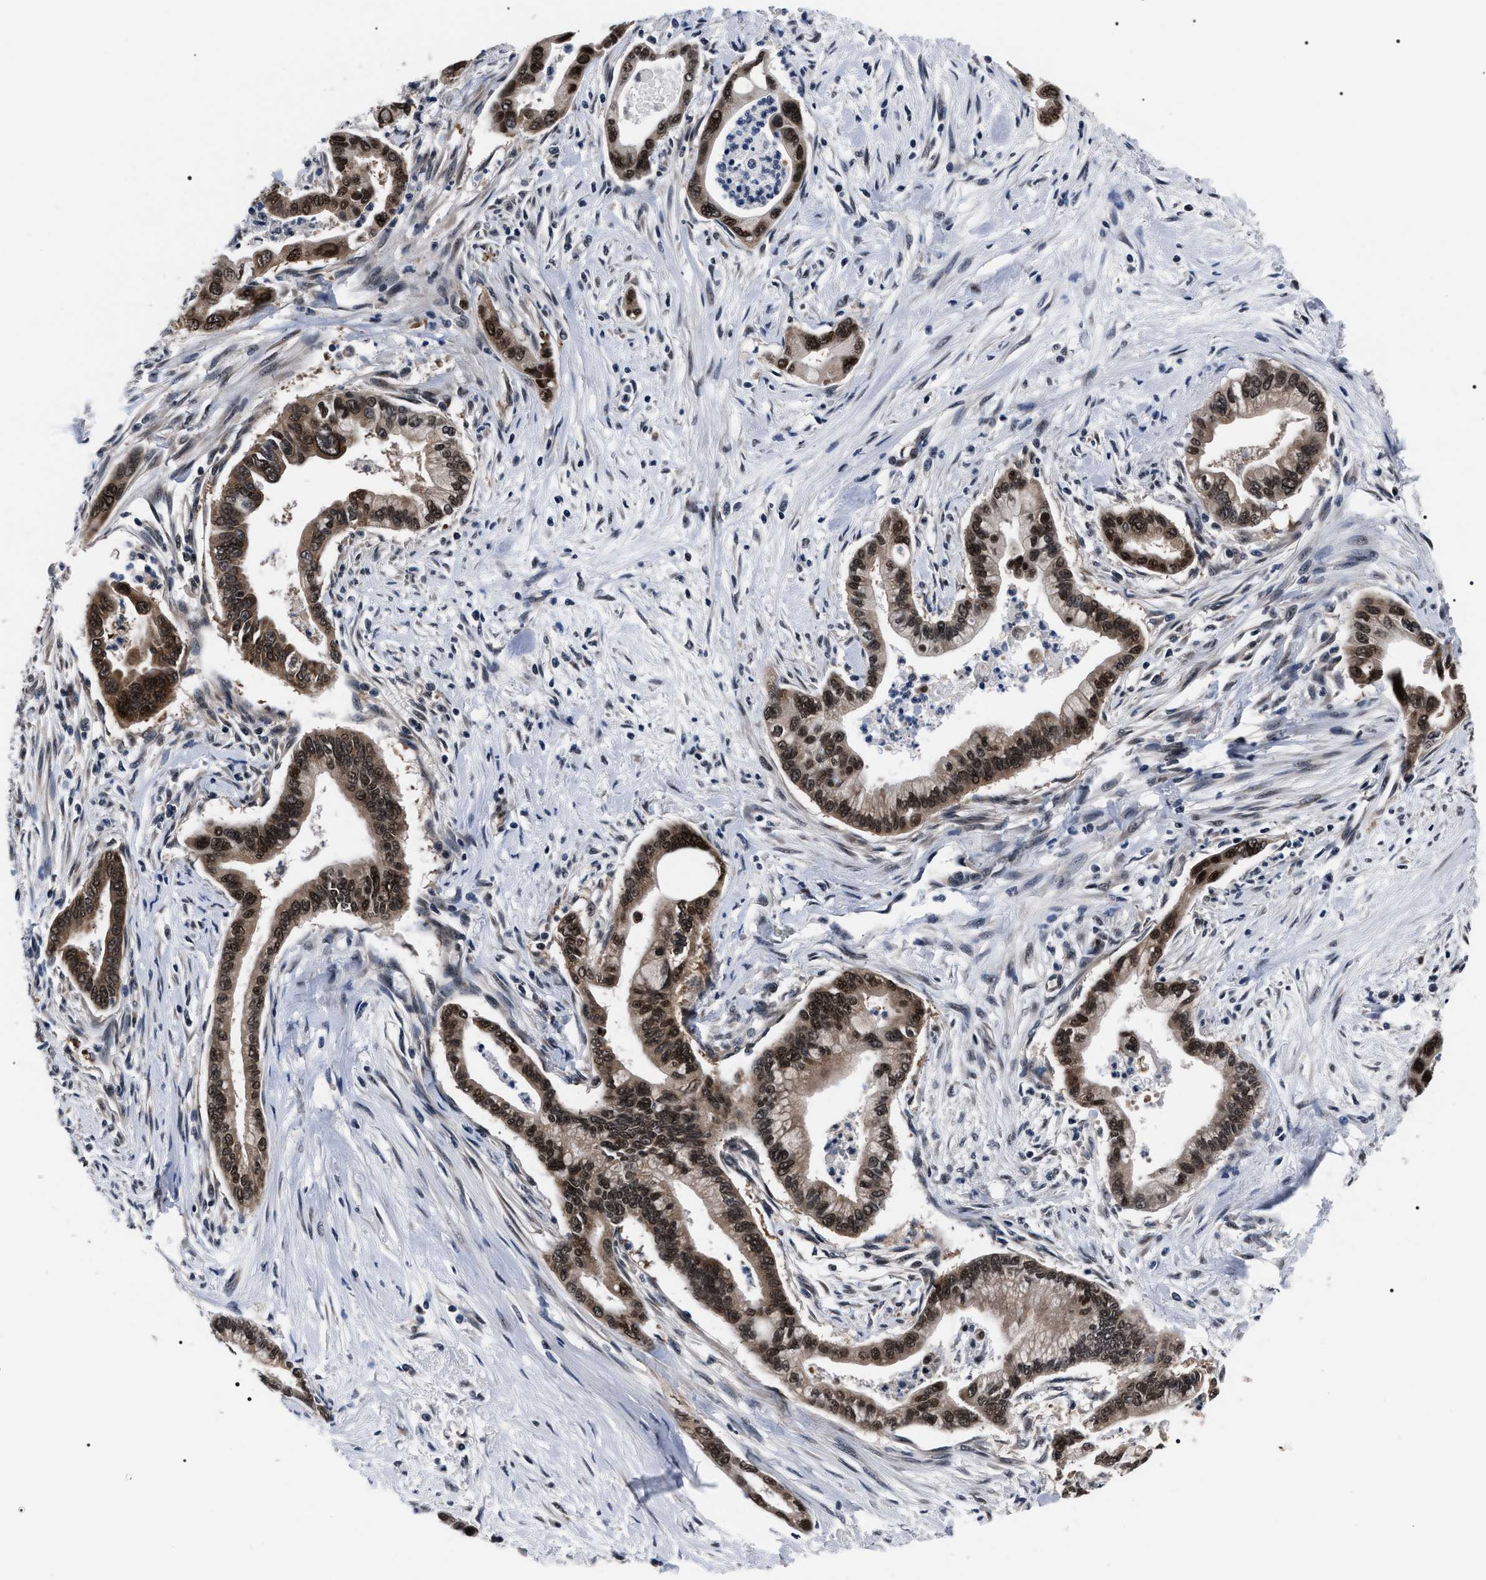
{"staining": {"intensity": "strong", "quantity": ">75%", "location": "cytoplasmic/membranous,nuclear"}, "tissue": "pancreatic cancer", "cell_type": "Tumor cells", "image_type": "cancer", "snomed": [{"axis": "morphology", "description": "Adenocarcinoma, NOS"}, {"axis": "topography", "description": "Pancreas"}], "caption": "An image of human pancreatic cancer stained for a protein demonstrates strong cytoplasmic/membranous and nuclear brown staining in tumor cells.", "gene": "CSNK2A1", "patient": {"sex": "male", "age": 70}}